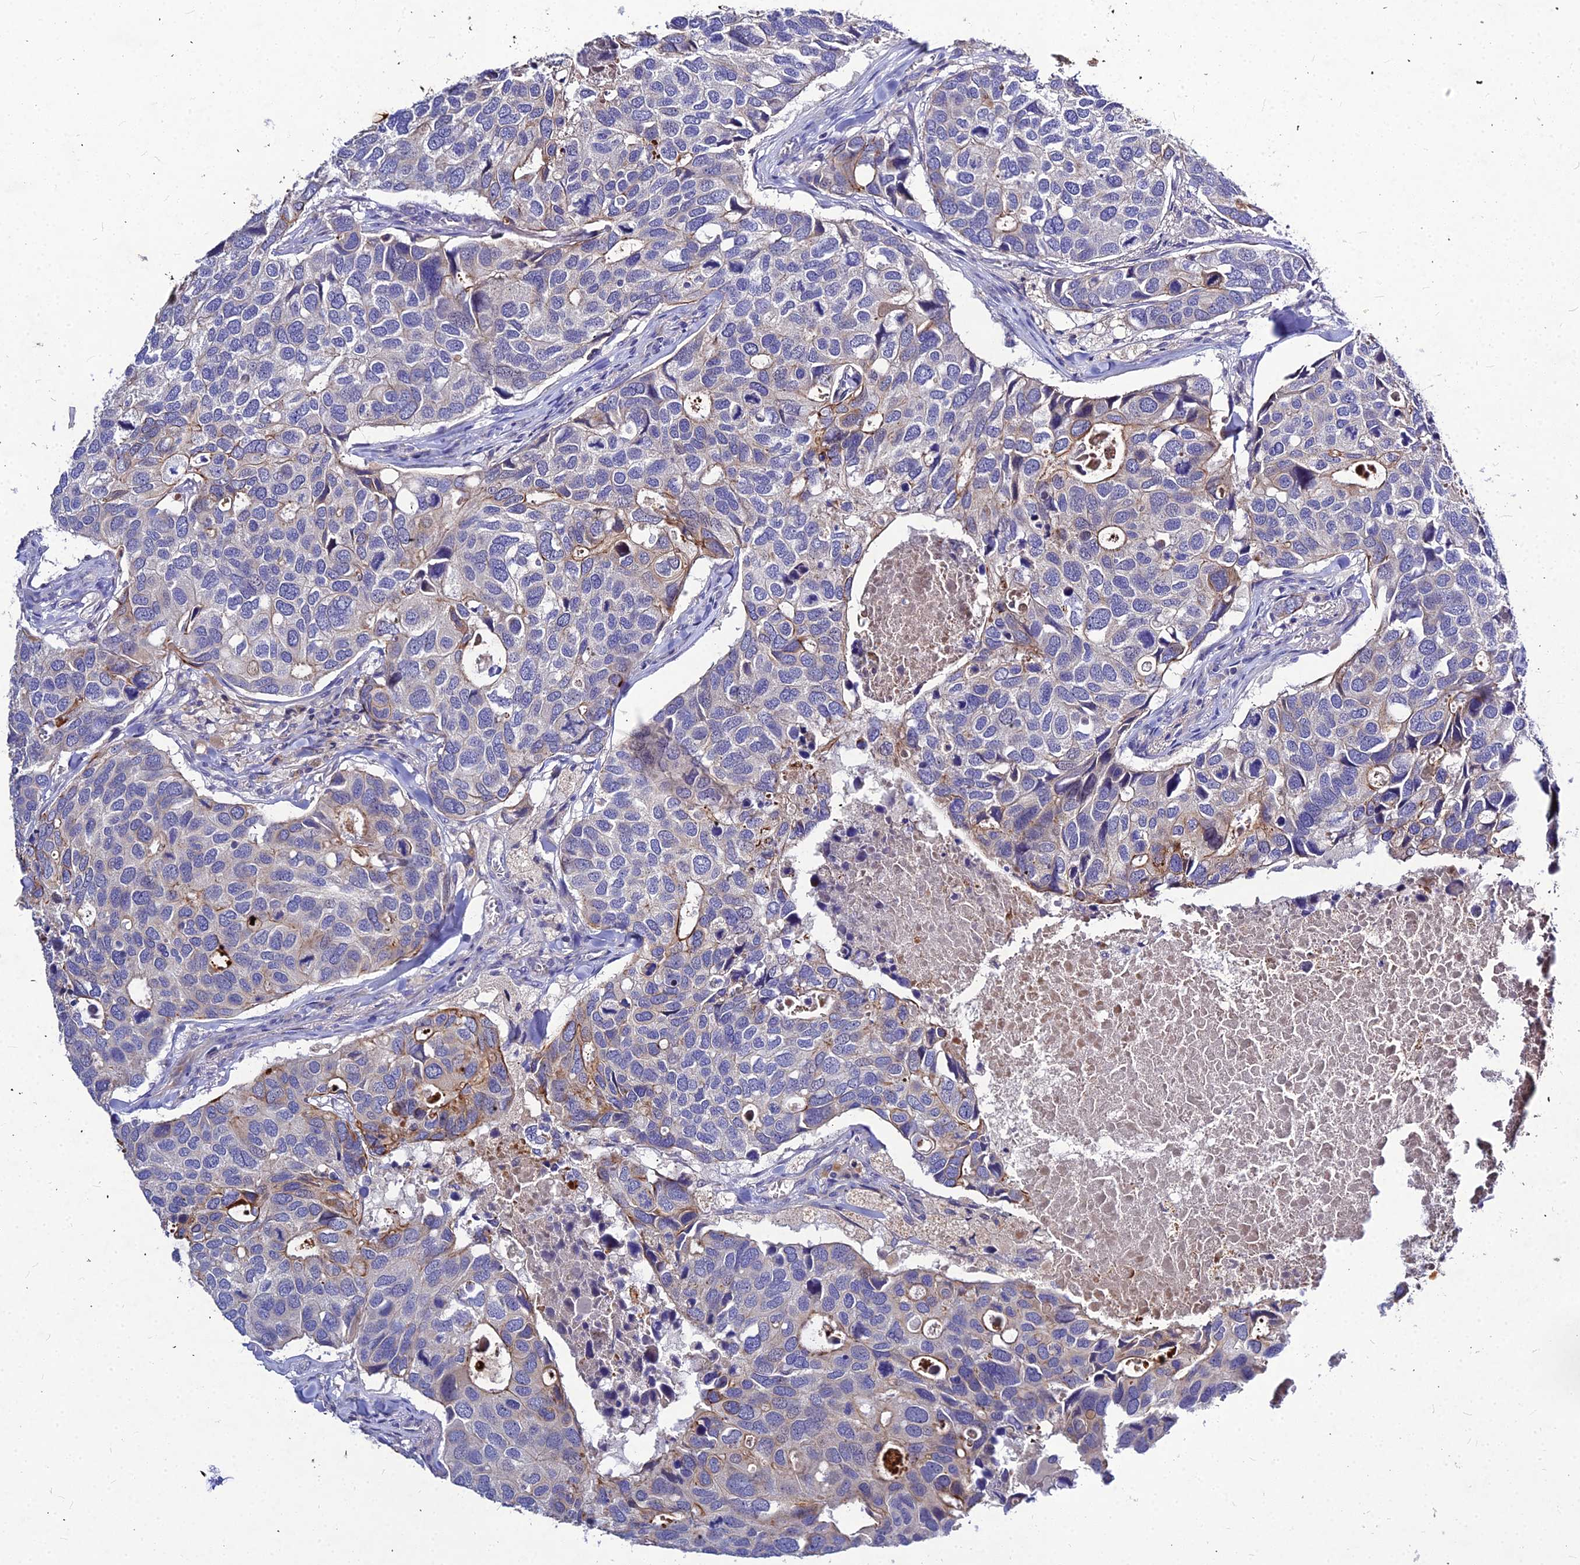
{"staining": {"intensity": "moderate", "quantity": "<25%", "location": "cytoplasmic/membranous"}, "tissue": "breast cancer", "cell_type": "Tumor cells", "image_type": "cancer", "snomed": [{"axis": "morphology", "description": "Duct carcinoma"}, {"axis": "topography", "description": "Breast"}], "caption": "IHC (DAB) staining of breast cancer (intraductal carcinoma) exhibits moderate cytoplasmic/membranous protein positivity in approximately <25% of tumor cells. (brown staining indicates protein expression, while blue staining denotes nuclei).", "gene": "DMRTA1", "patient": {"sex": "female", "age": 83}}